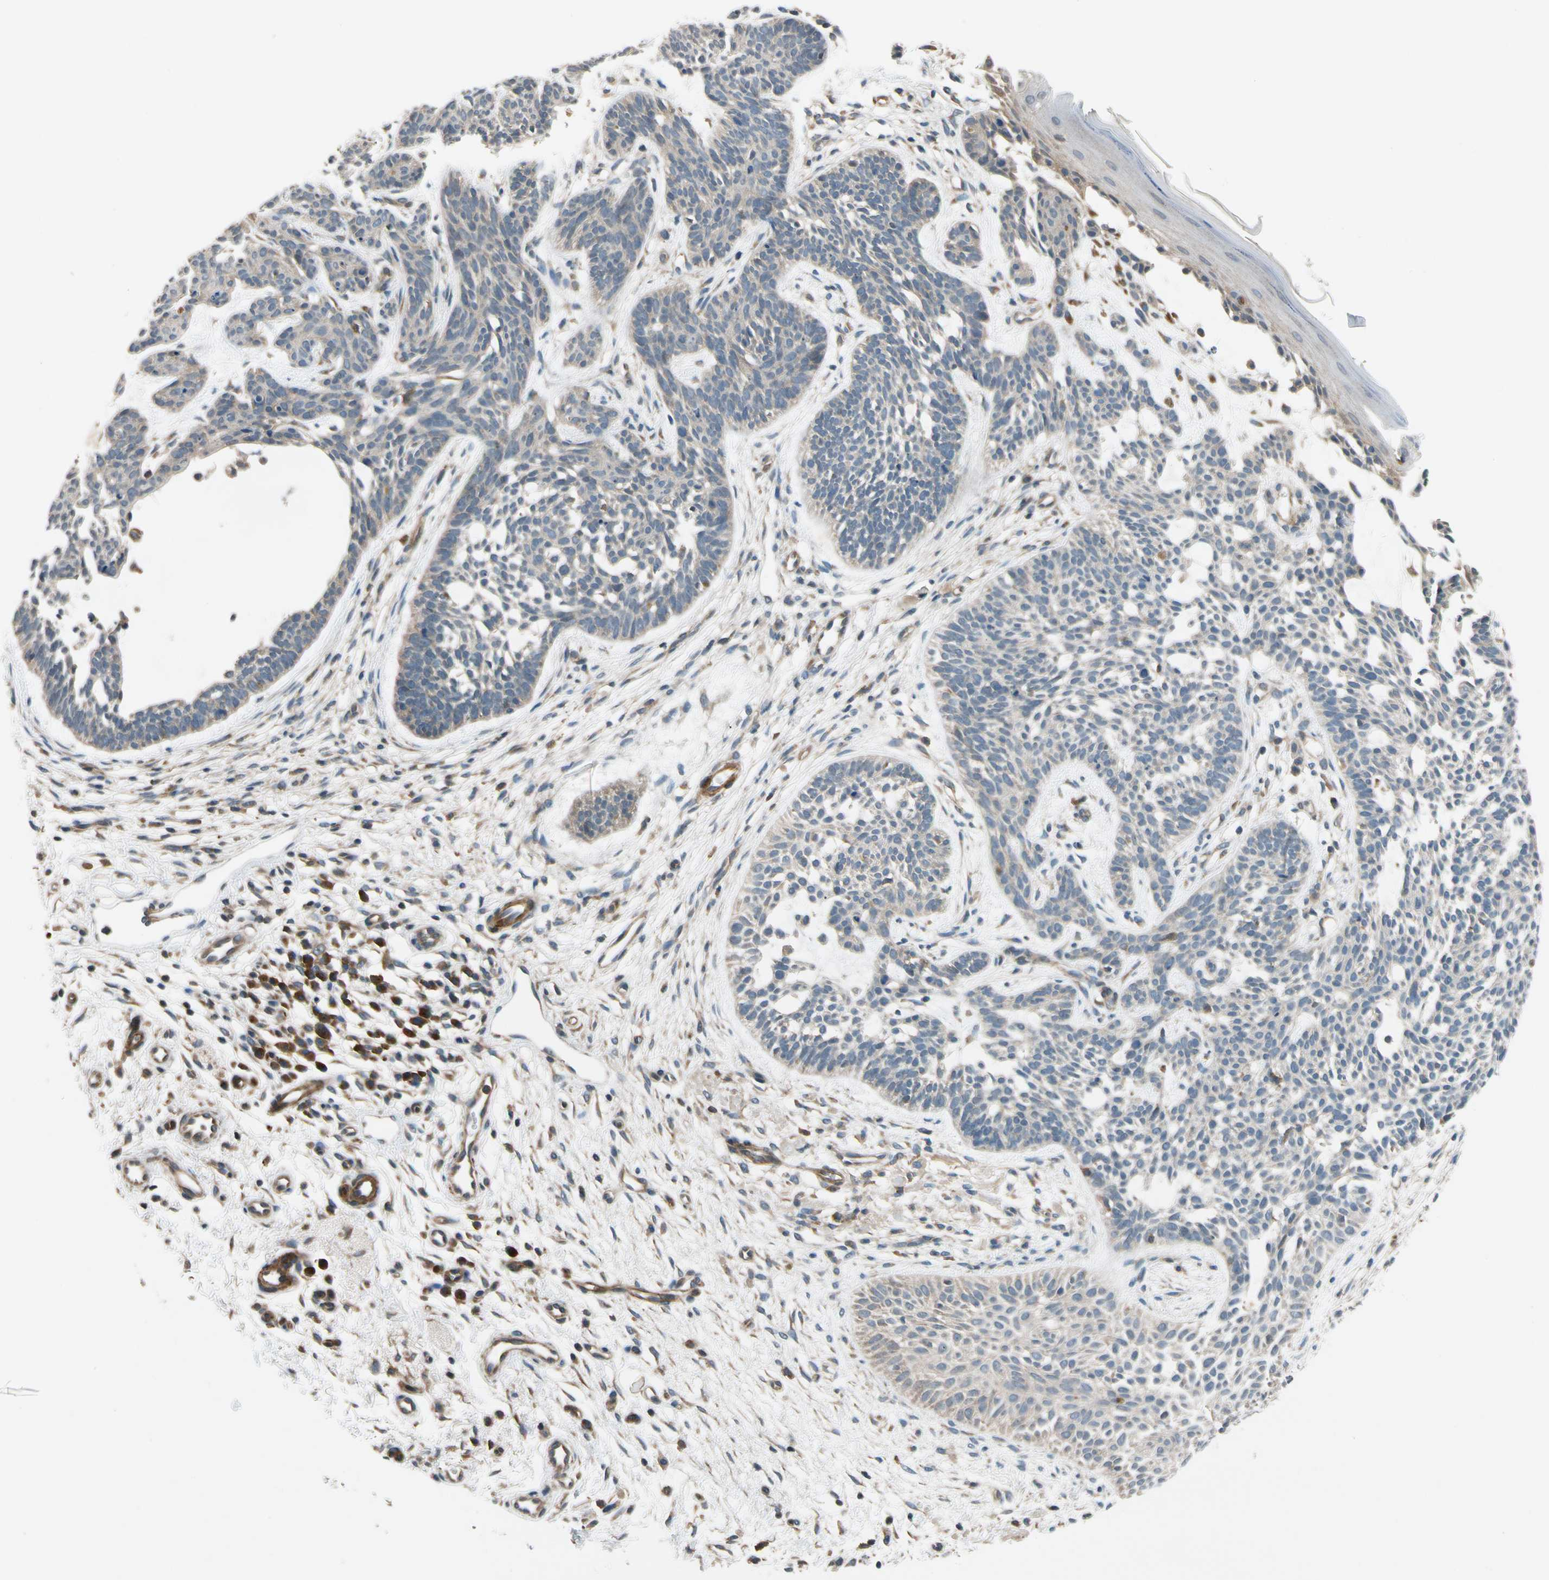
{"staining": {"intensity": "weak", "quantity": "<25%", "location": "cytoplasmic/membranous"}, "tissue": "skin cancer", "cell_type": "Tumor cells", "image_type": "cancer", "snomed": [{"axis": "morphology", "description": "Normal tissue, NOS"}, {"axis": "morphology", "description": "Basal cell carcinoma"}, {"axis": "topography", "description": "Skin"}], "caption": "Skin cancer (basal cell carcinoma) was stained to show a protein in brown. There is no significant staining in tumor cells.", "gene": "MST1R", "patient": {"sex": "female", "age": 69}}